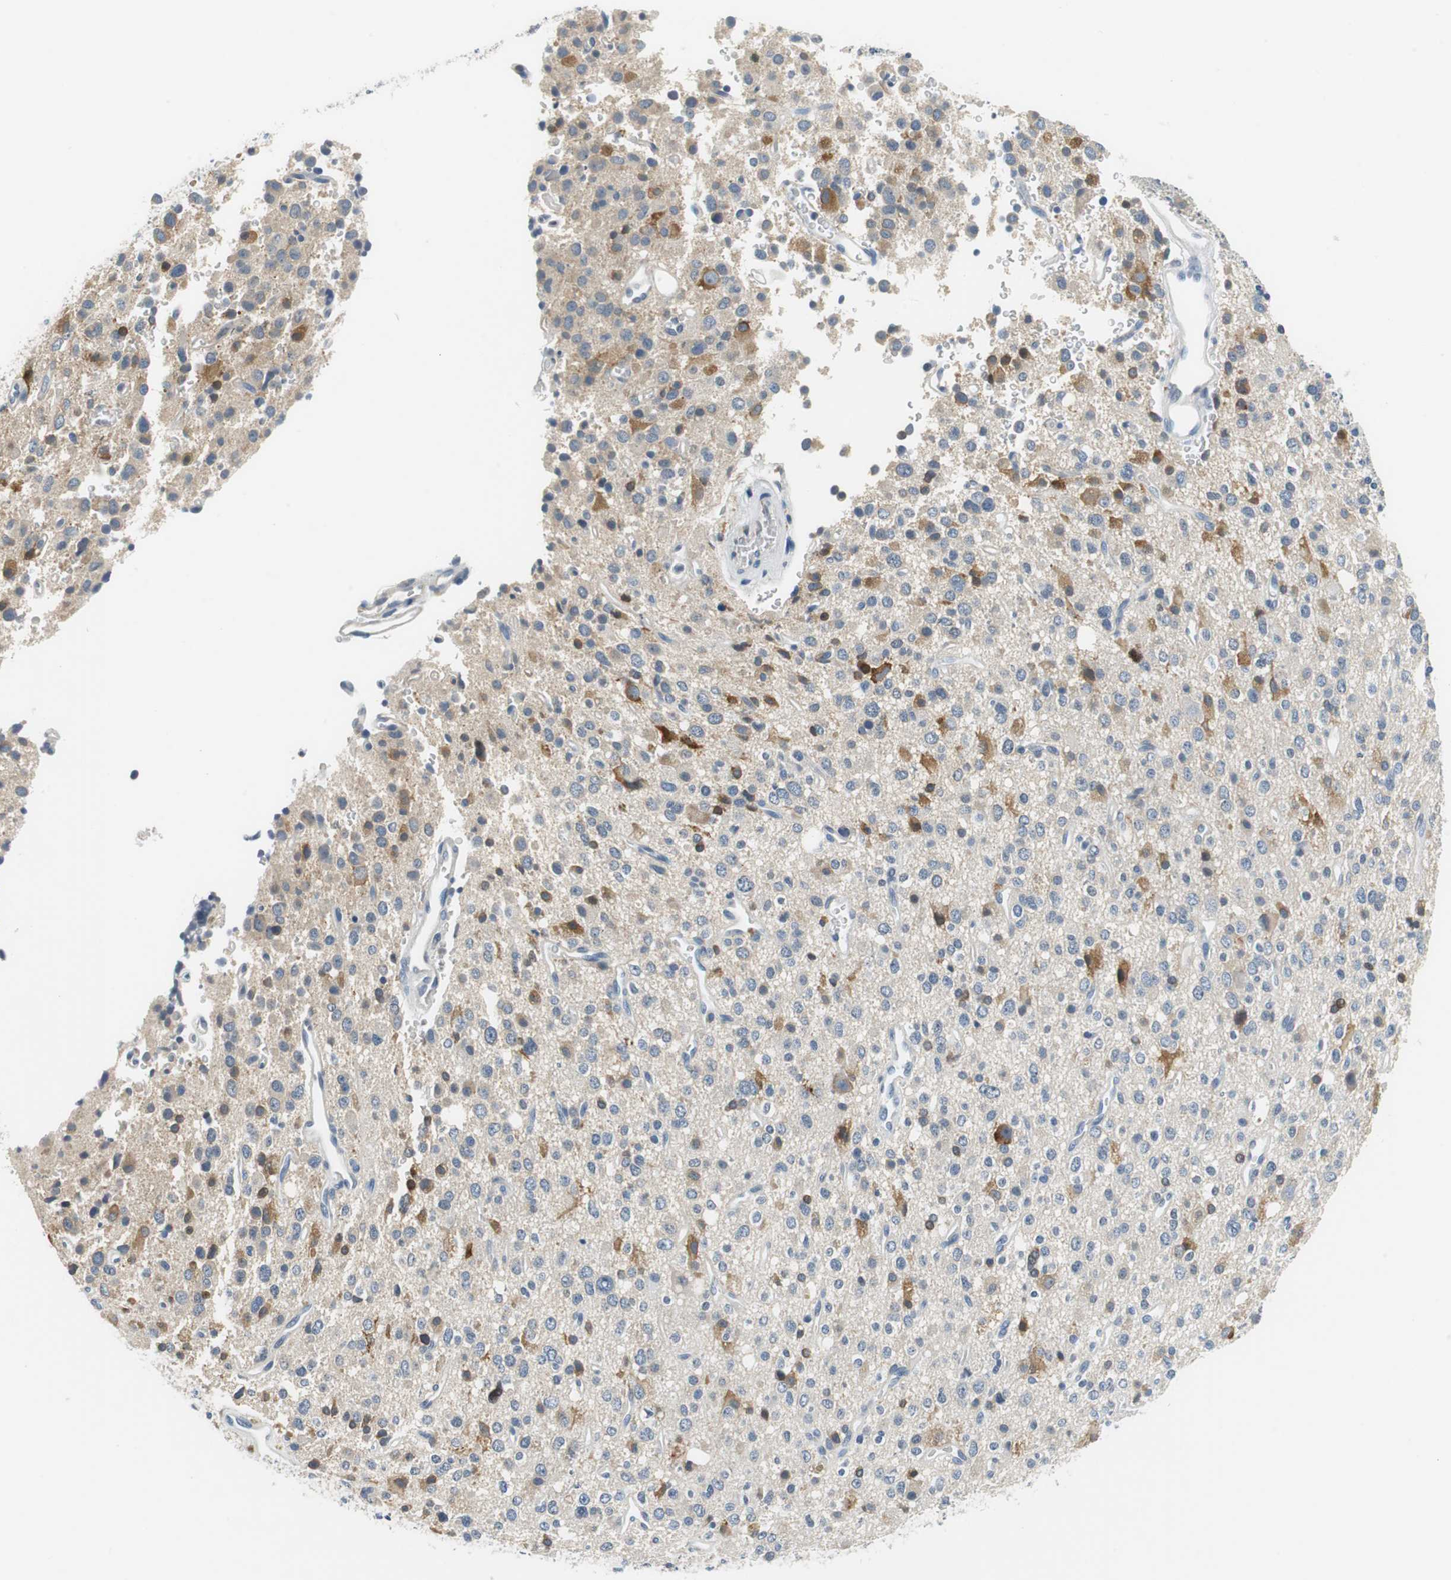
{"staining": {"intensity": "moderate", "quantity": "<25%", "location": "cytoplasmic/membranous"}, "tissue": "glioma", "cell_type": "Tumor cells", "image_type": "cancer", "snomed": [{"axis": "morphology", "description": "Glioma, malignant, High grade"}, {"axis": "topography", "description": "Brain"}], "caption": "Malignant glioma (high-grade) stained with DAB (3,3'-diaminobenzidine) immunohistochemistry (IHC) shows low levels of moderate cytoplasmic/membranous staining in about <25% of tumor cells.", "gene": "GLCCI1", "patient": {"sex": "male", "age": 47}}